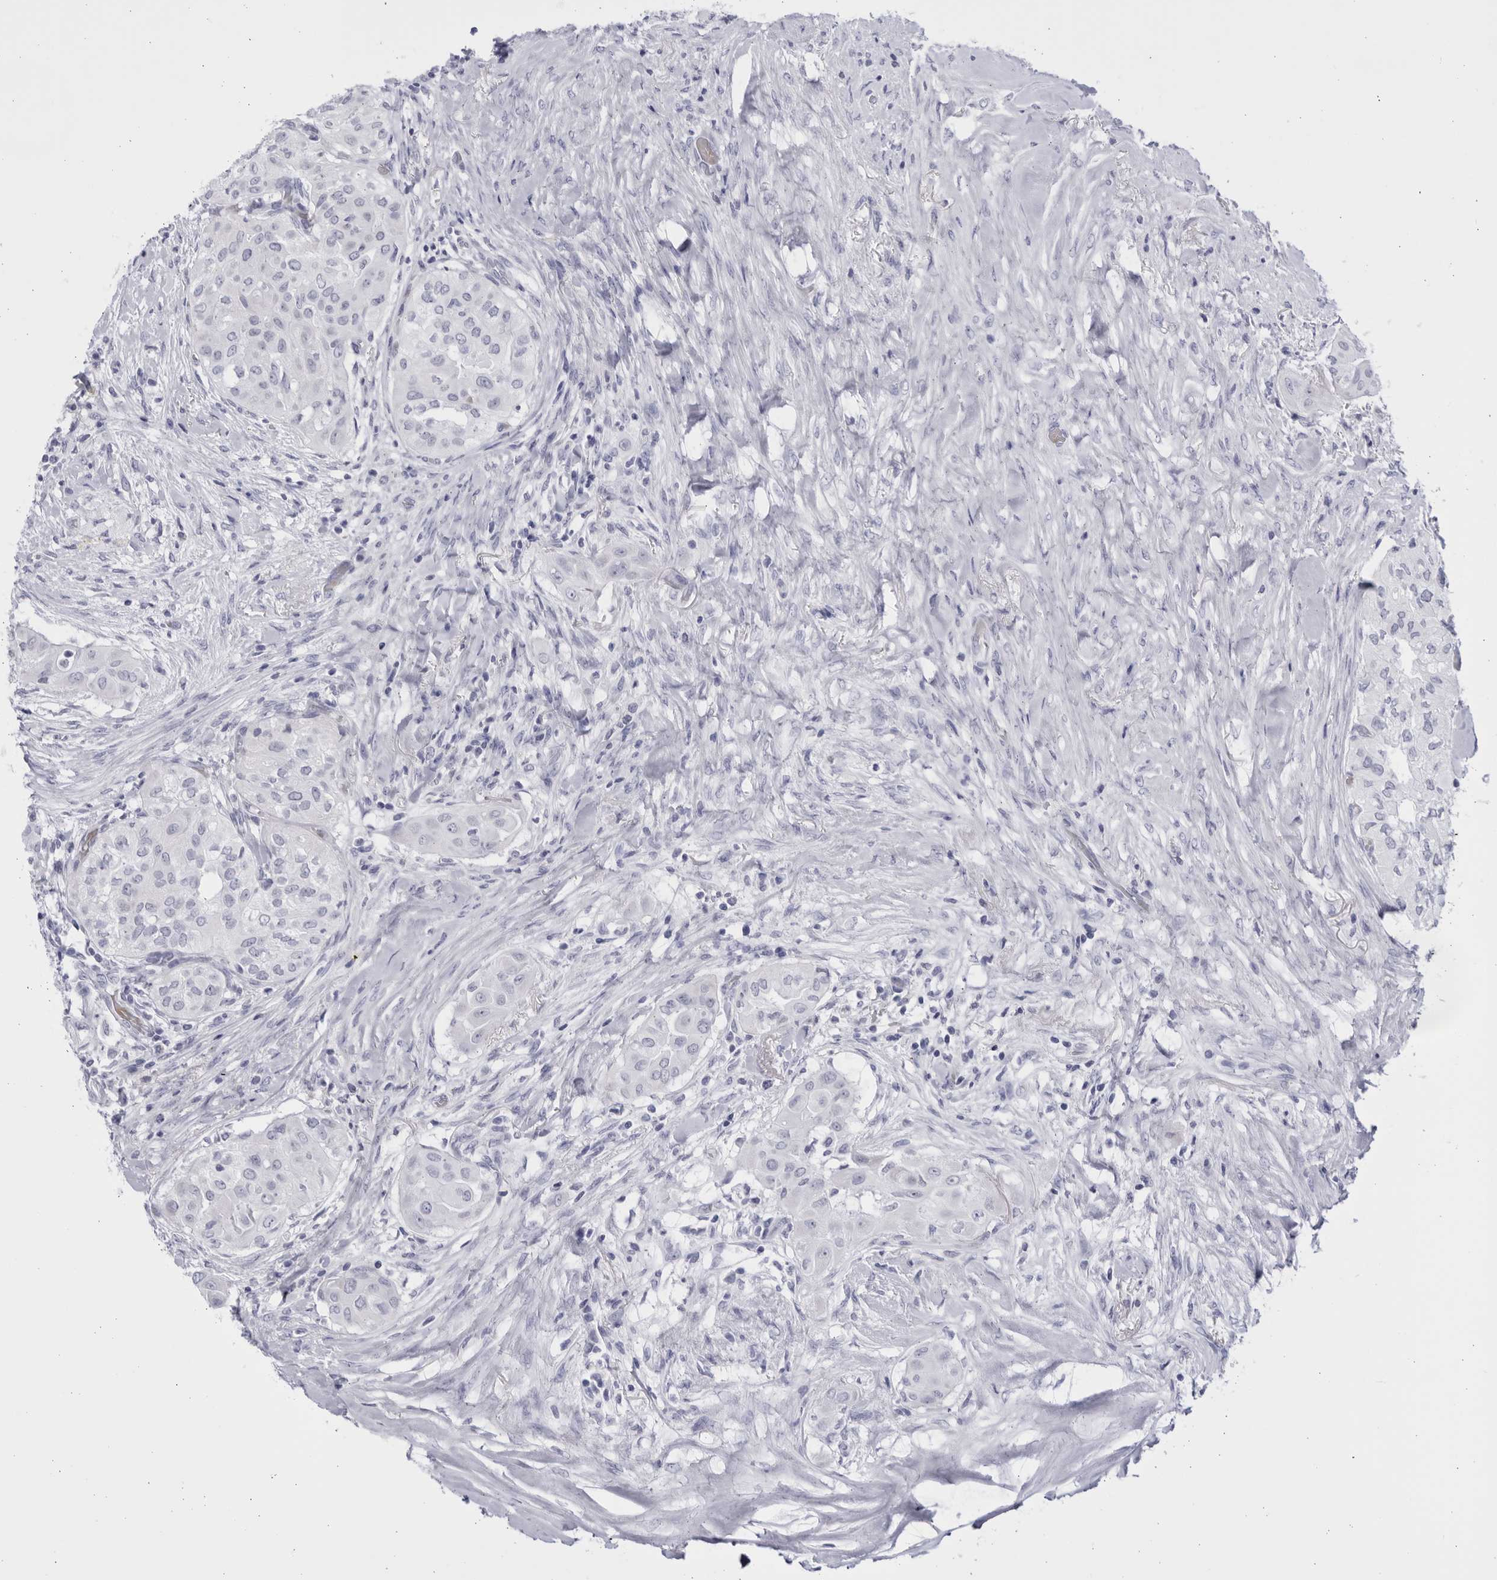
{"staining": {"intensity": "negative", "quantity": "none", "location": "none"}, "tissue": "thyroid cancer", "cell_type": "Tumor cells", "image_type": "cancer", "snomed": [{"axis": "morphology", "description": "Papillary adenocarcinoma, NOS"}, {"axis": "topography", "description": "Thyroid gland"}], "caption": "Papillary adenocarcinoma (thyroid) stained for a protein using IHC exhibits no positivity tumor cells.", "gene": "CCDC181", "patient": {"sex": "female", "age": 59}}